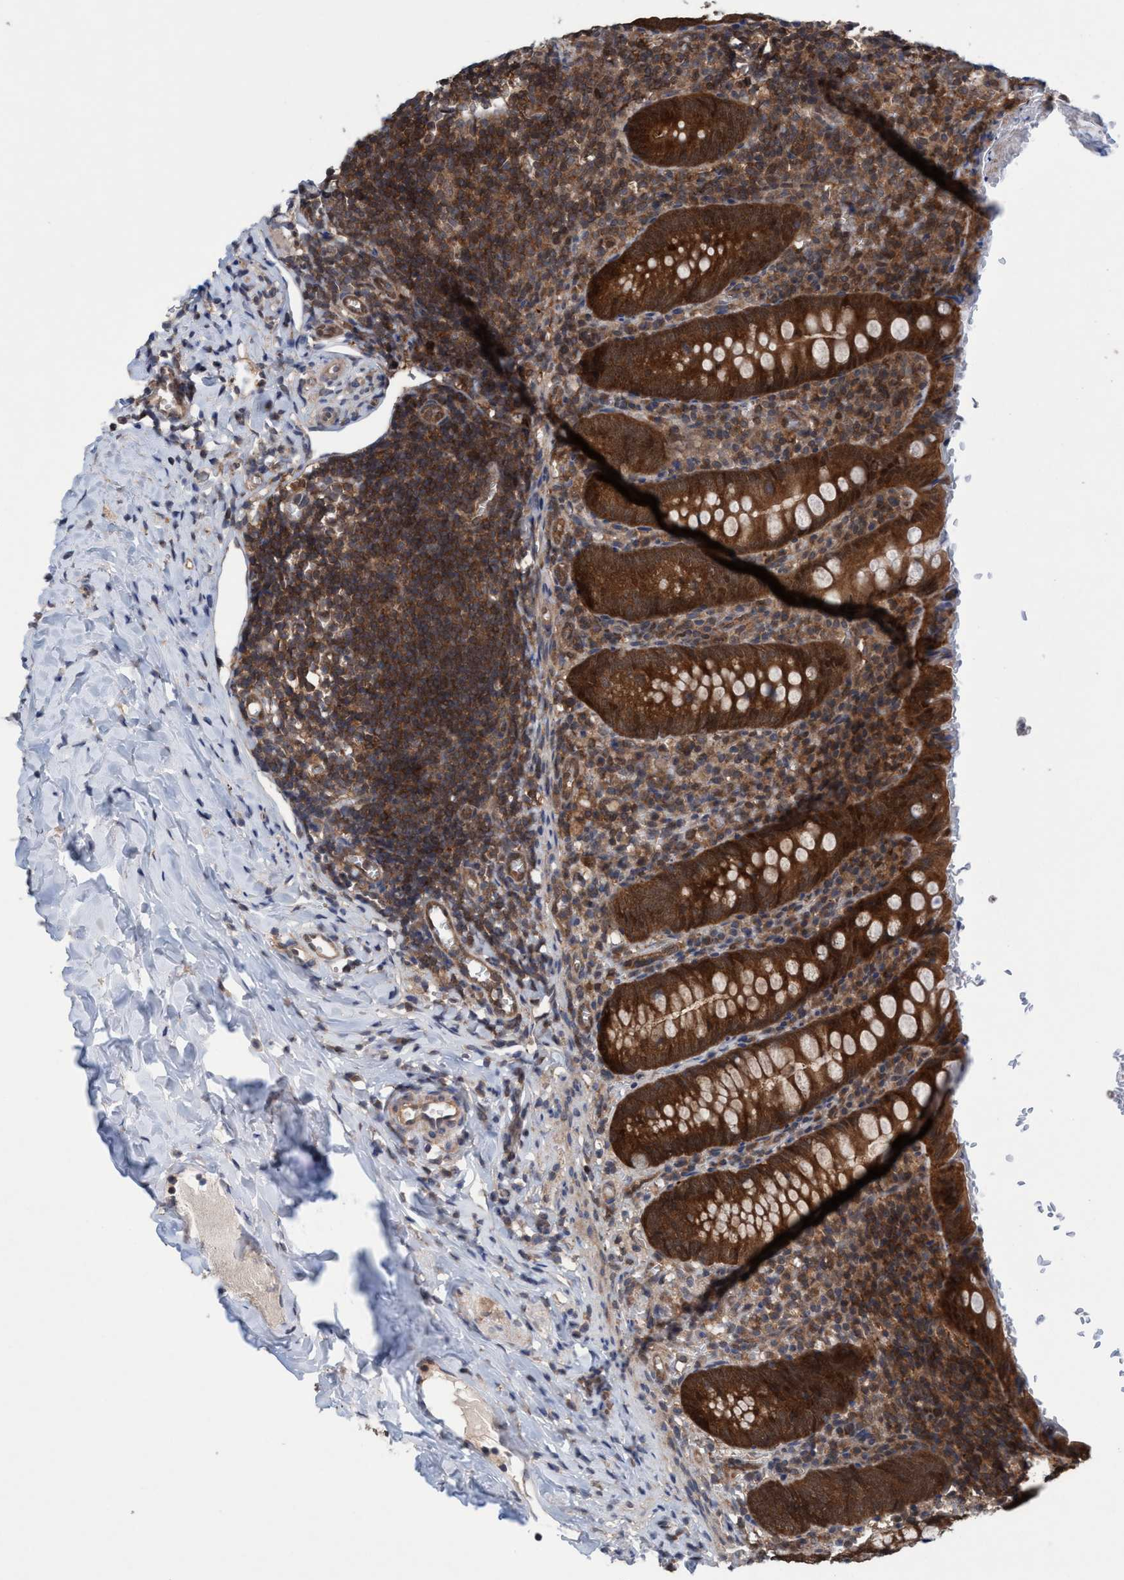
{"staining": {"intensity": "strong", "quantity": ">75%", "location": "cytoplasmic/membranous,nuclear"}, "tissue": "appendix", "cell_type": "Glandular cells", "image_type": "normal", "snomed": [{"axis": "morphology", "description": "Normal tissue, NOS"}, {"axis": "topography", "description": "Appendix"}], "caption": "Immunohistochemistry (IHC) histopathology image of benign human appendix stained for a protein (brown), which demonstrates high levels of strong cytoplasmic/membranous,nuclear positivity in about >75% of glandular cells.", "gene": "GLOD4", "patient": {"sex": "female", "age": 10}}